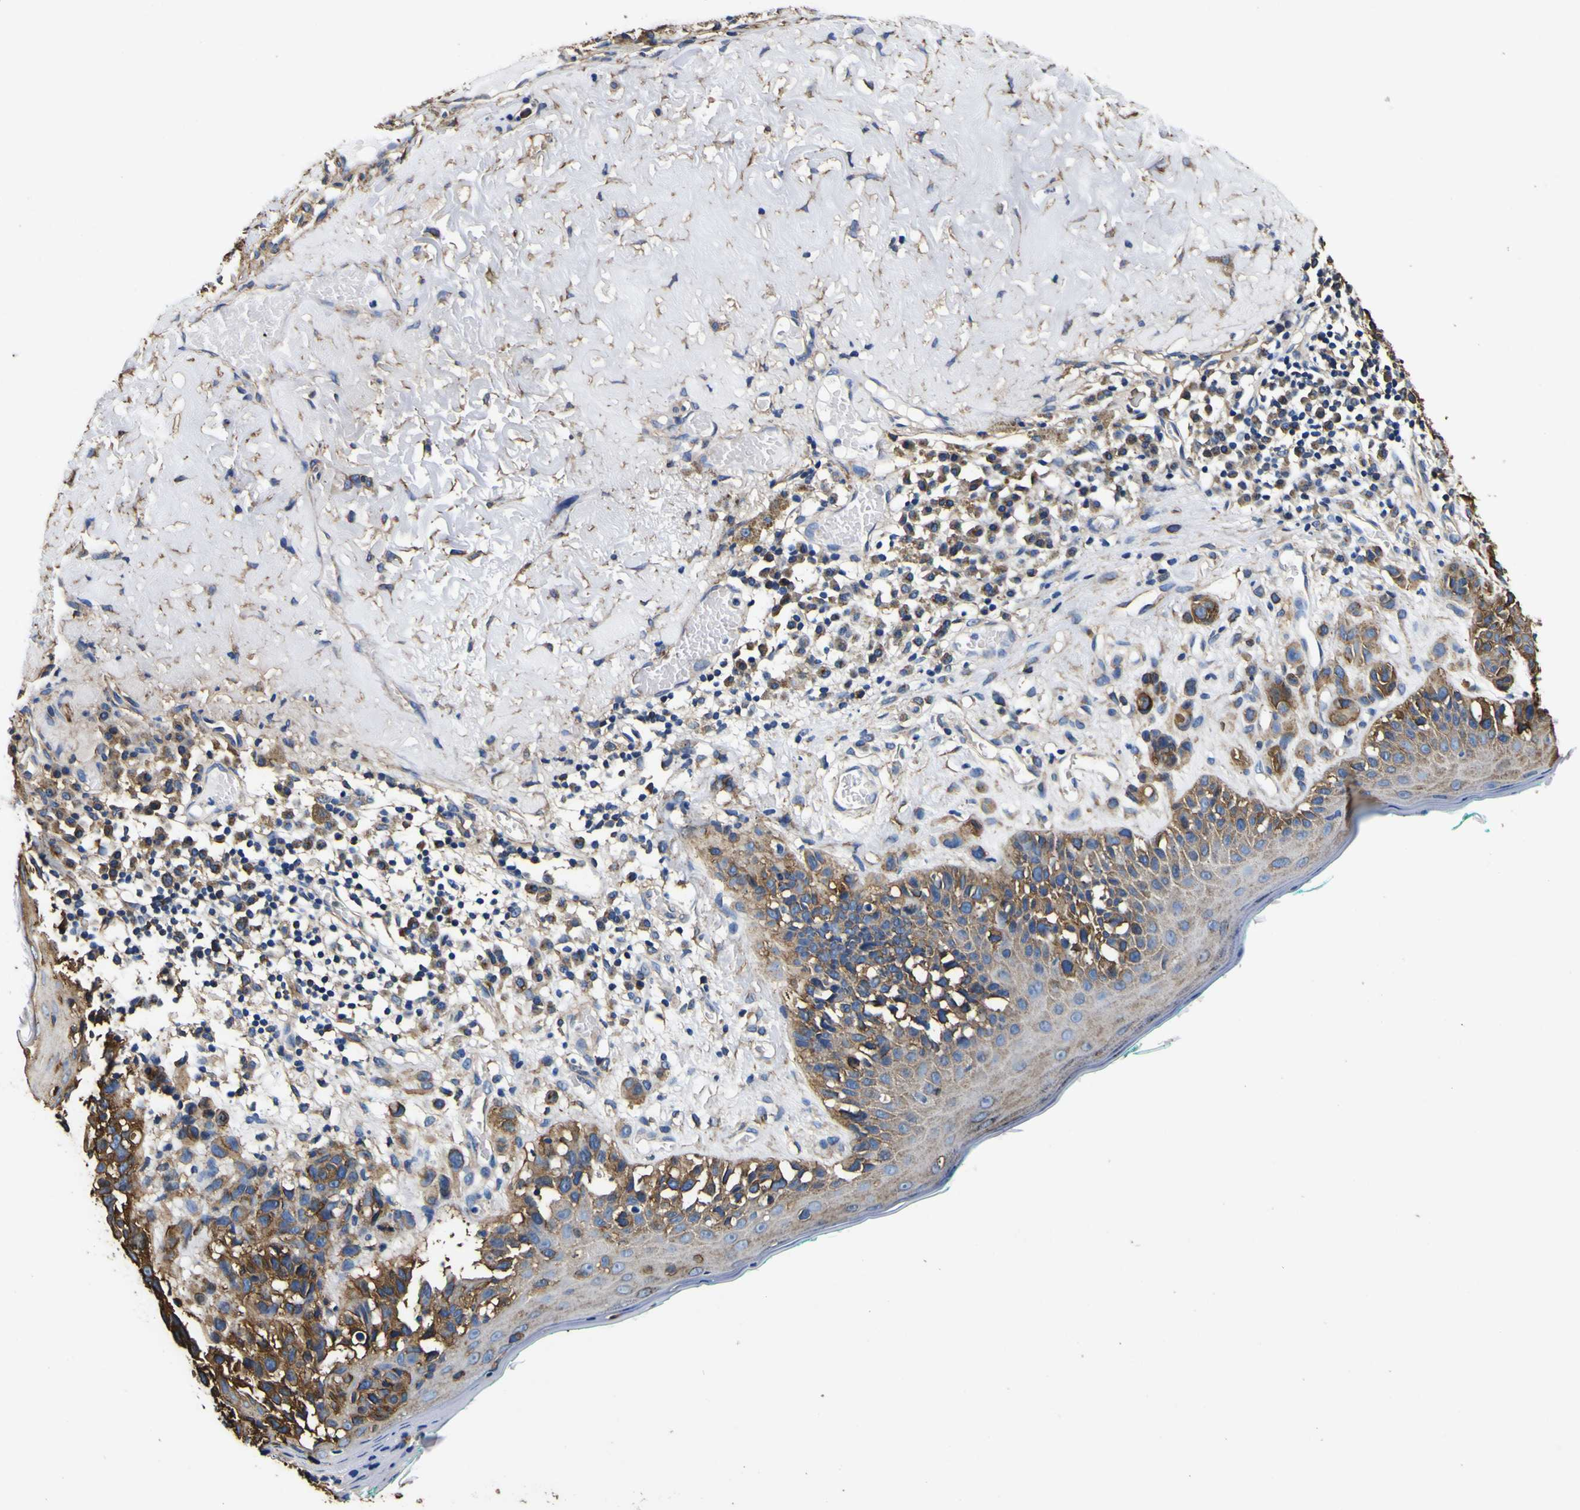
{"staining": {"intensity": "moderate", "quantity": ">75%", "location": "cytoplasmic/membranous"}, "tissue": "melanoma", "cell_type": "Tumor cells", "image_type": "cancer", "snomed": [{"axis": "morphology", "description": "Malignant melanoma in situ"}, {"axis": "morphology", "description": "Malignant melanoma, NOS"}, {"axis": "topography", "description": "Skin"}], "caption": "Immunohistochemistry photomicrograph of neoplastic tissue: melanoma stained using IHC displays medium levels of moderate protein expression localized specifically in the cytoplasmic/membranous of tumor cells, appearing as a cytoplasmic/membranous brown color.", "gene": "TUBA1B", "patient": {"sex": "female", "age": 88}}